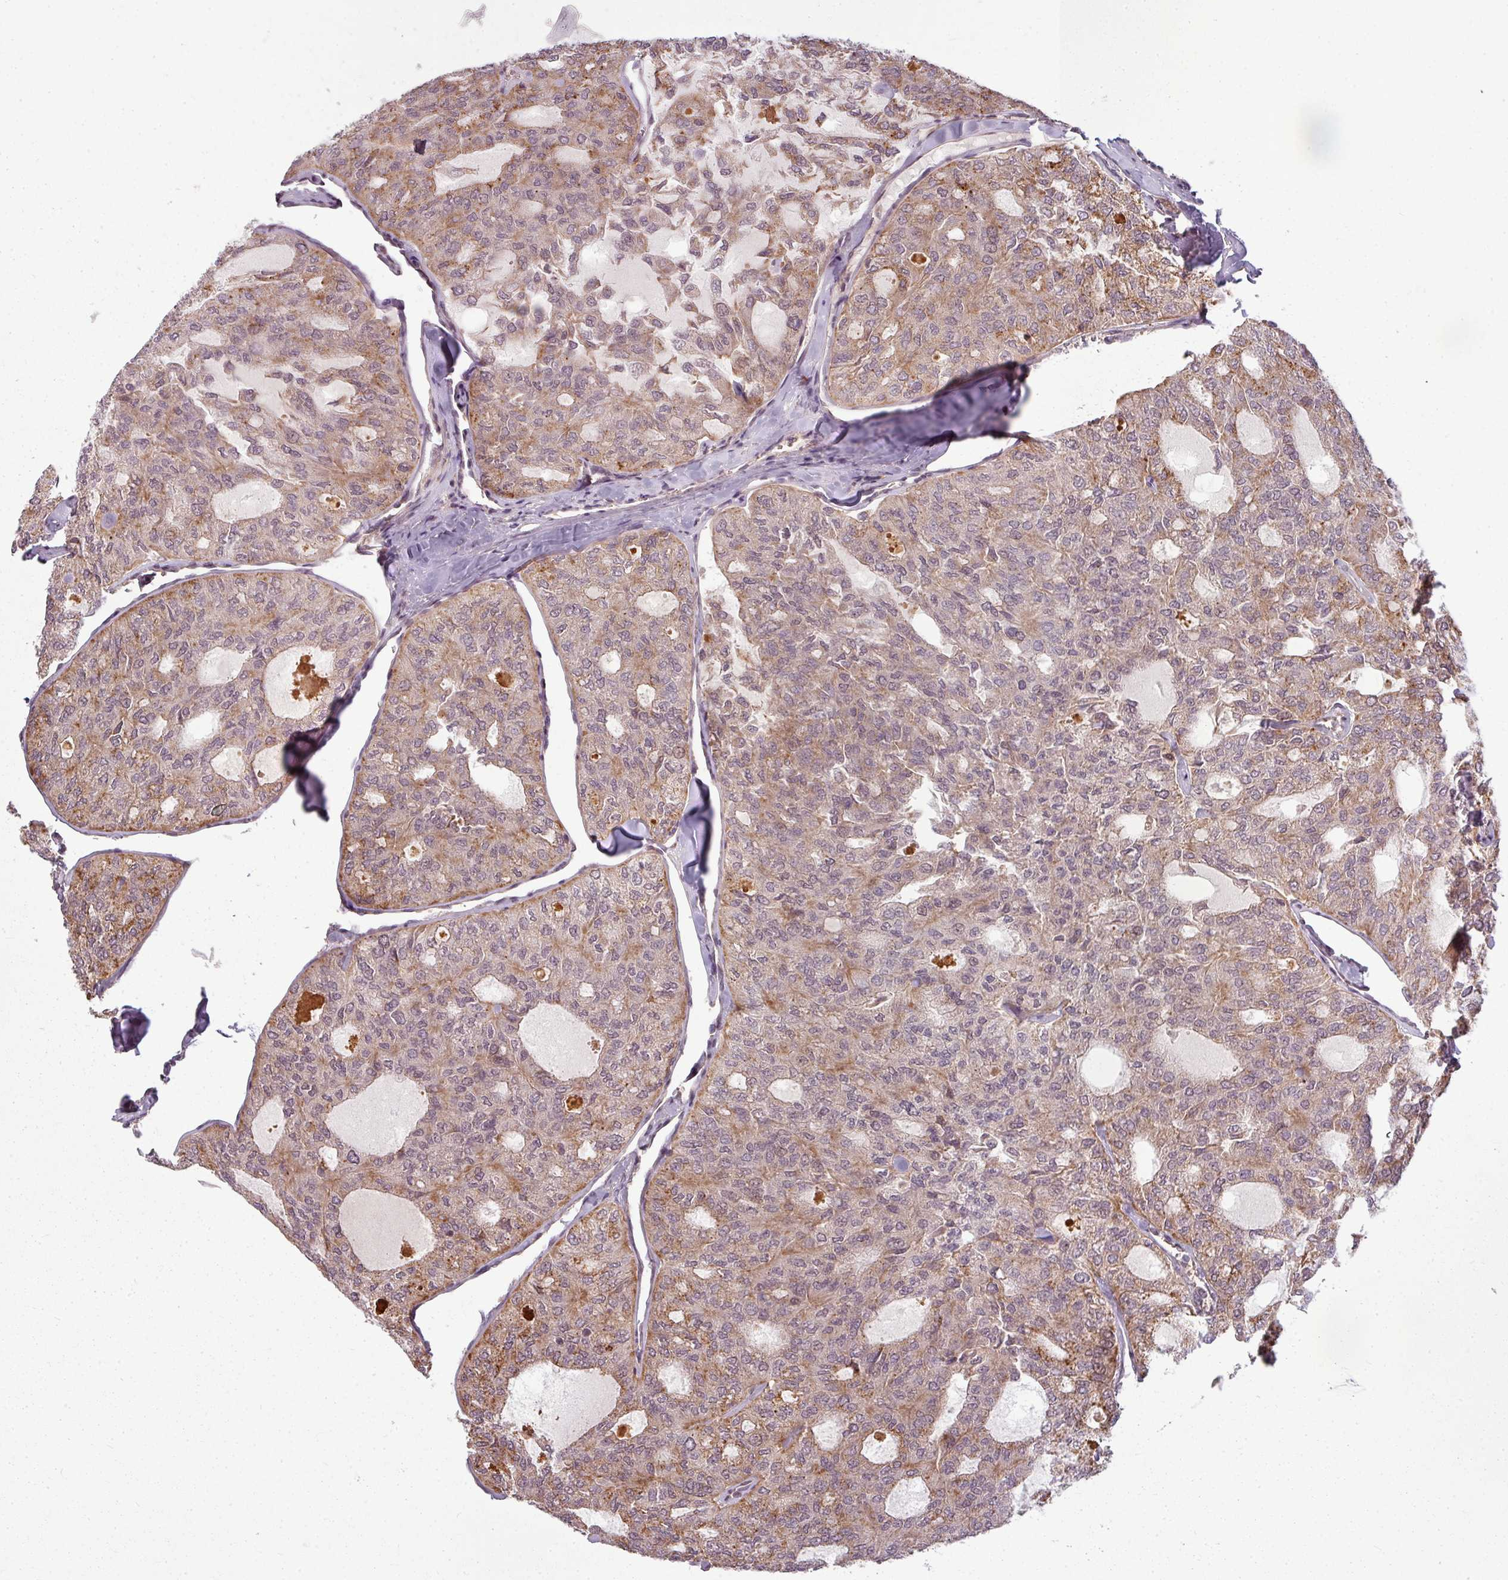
{"staining": {"intensity": "moderate", "quantity": "25%-75%", "location": "cytoplasmic/membranous"}, "tissue": "thyroid cancer", "cell_type": "Tumor cells", "image_type": "cancer", "snomed": [{"axis": "morphology", "description": "Follicular adenoma carcinoma, NOS"}, {"axis": "topography", "description": "Thyroid gland"}], "caption": "Follicular adenoma carcinoma (thyroid) tissue exhibits moderate cytoplasmic/membranous expression in about 25%-75% of tumor cells The protein is shown in brown color, while the nuclei are stained blue.", "gene": "CLIC1", "patient": {"sex": "male", "age": 75}}